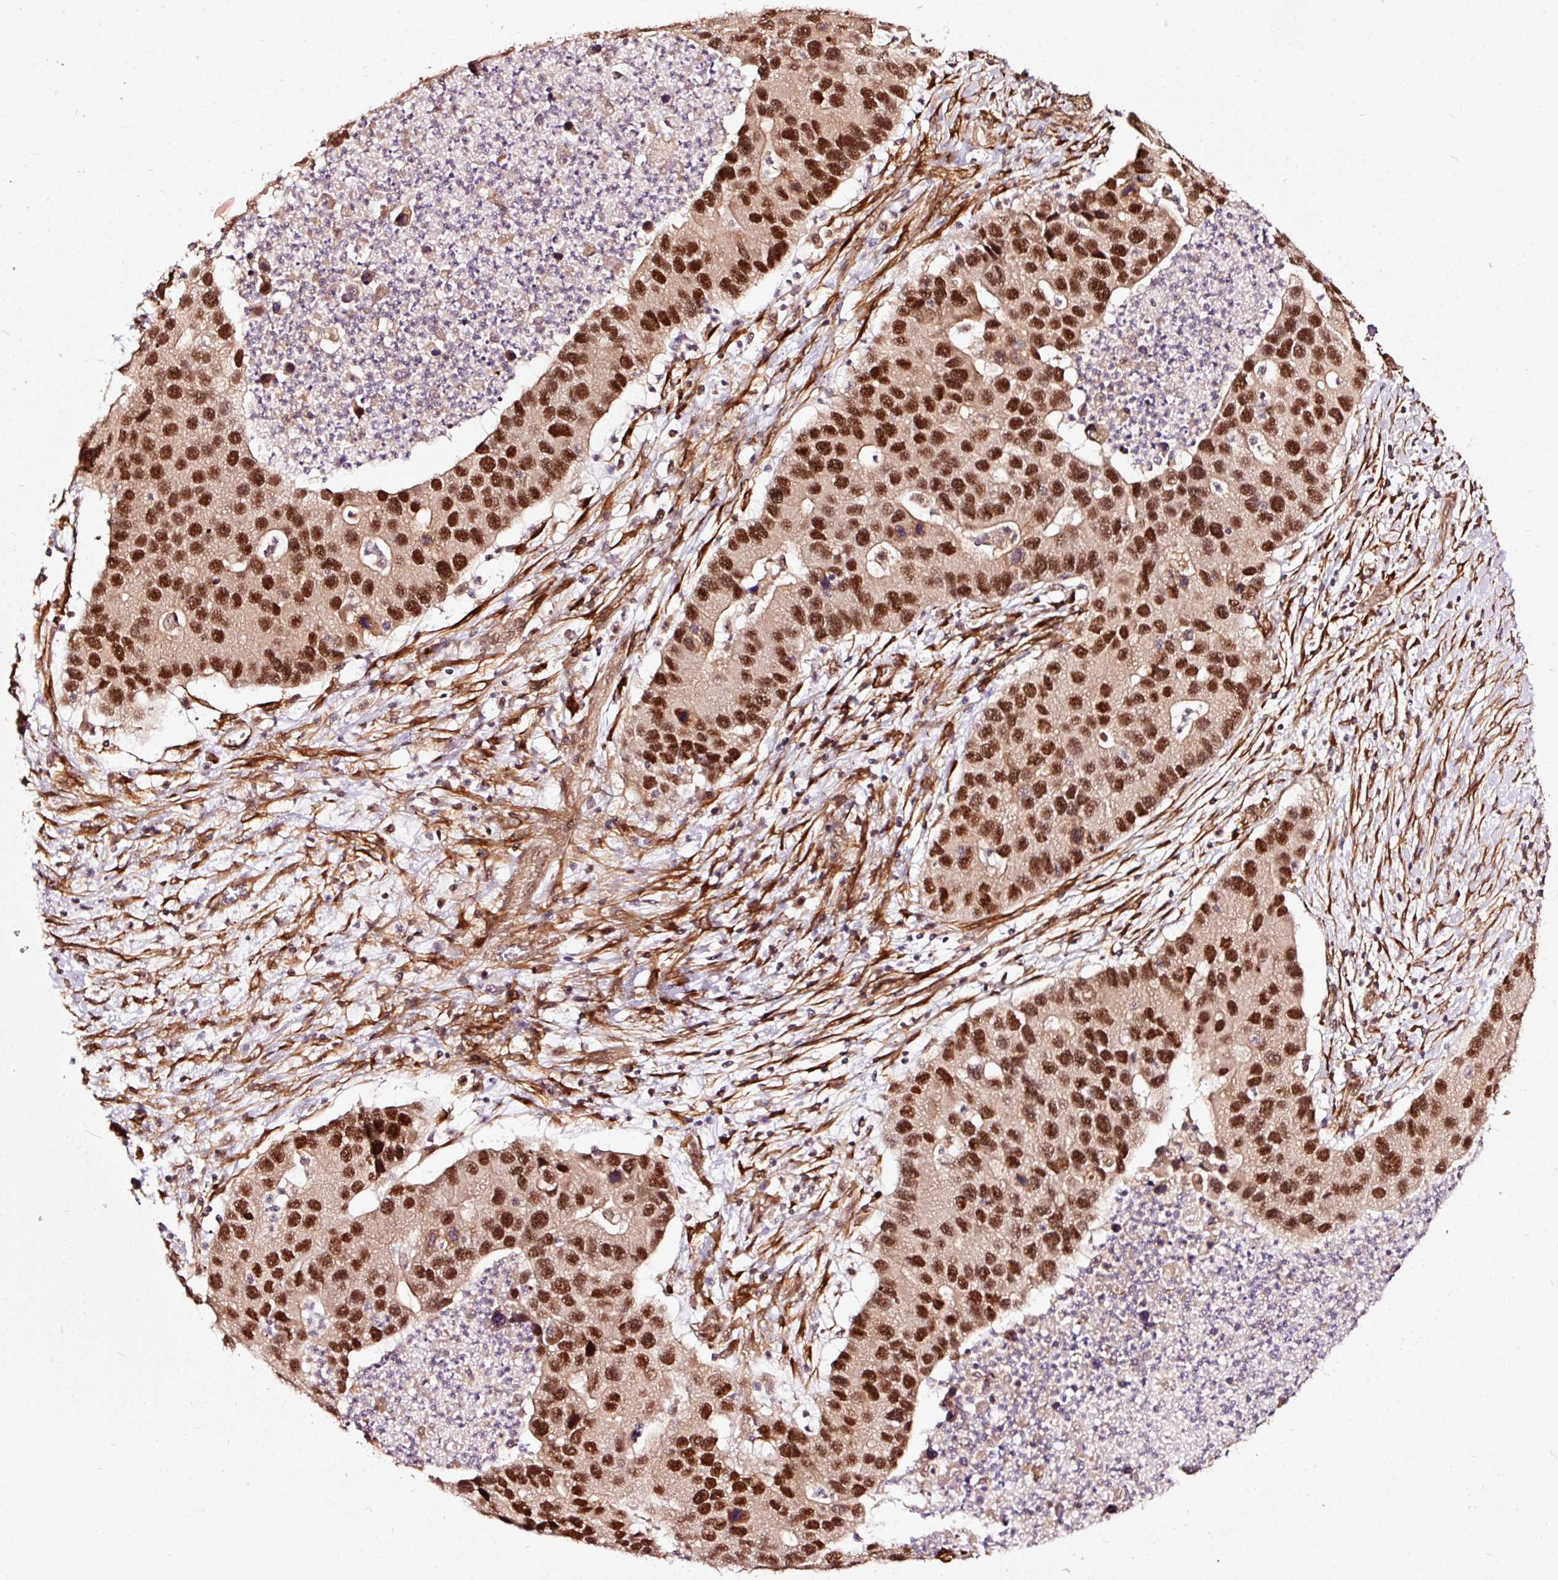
{"staining": {"intensity": "strong", "quantity": ">75%", "location": "nuclear"}, "tissue": "lung cancer", "cell_type": "Tumor cells", "image_type": "cancer", "snomed": [{"axis": "morphology", "description": "Aneuploidy"}, {"axis": "morphology", "description": "Adenocarcinoma, NOS"}, {"axis": "topography", "description": "Lymph node"}, {"axis": "topography", "description": "Lung"}], "caption": "Strong nuclear staining is seen in approximately >75% of tumor cells in adenocarcinoma (lung).", "gene": "TPM1", "patient": {"sex": "female", "age": 74}}